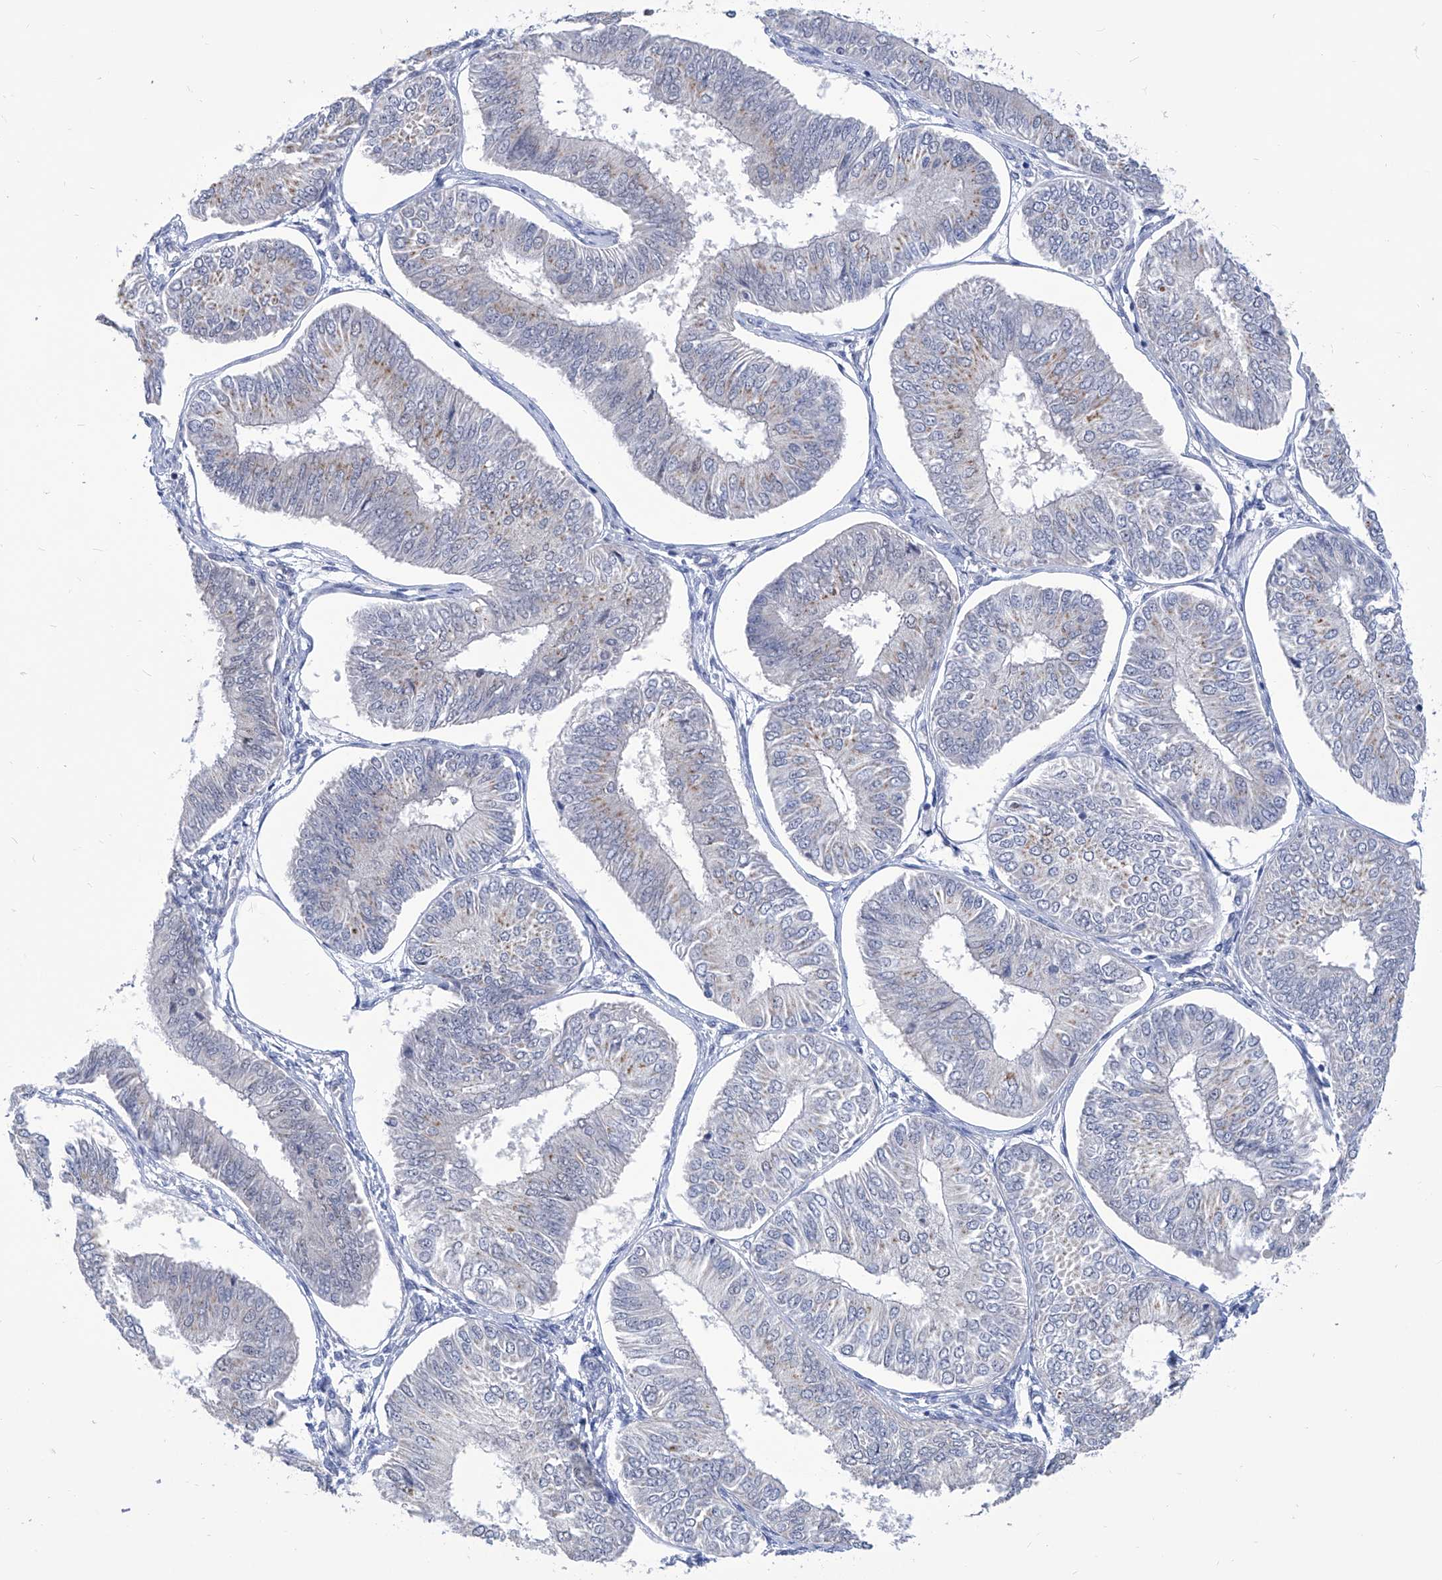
{"staining": {"intensity": "weak", "quantity": "<25%", "location": "cytoplasmic/membranous"}, "tissue": "endometrial cancer", "cell_type": "Tumor cells", "image_type": "cancer", "snomed": [{"axis": "morphology", "description": "Adenocarcinoma, NOS"}, {"axis": "topography", "description": "Endometrium"}], "caption": "IHC of human endometrial cancer demonstrates no staining in tumor cells.", "gene": "SART1", "patient": {"sex": "female", "age": 58}}